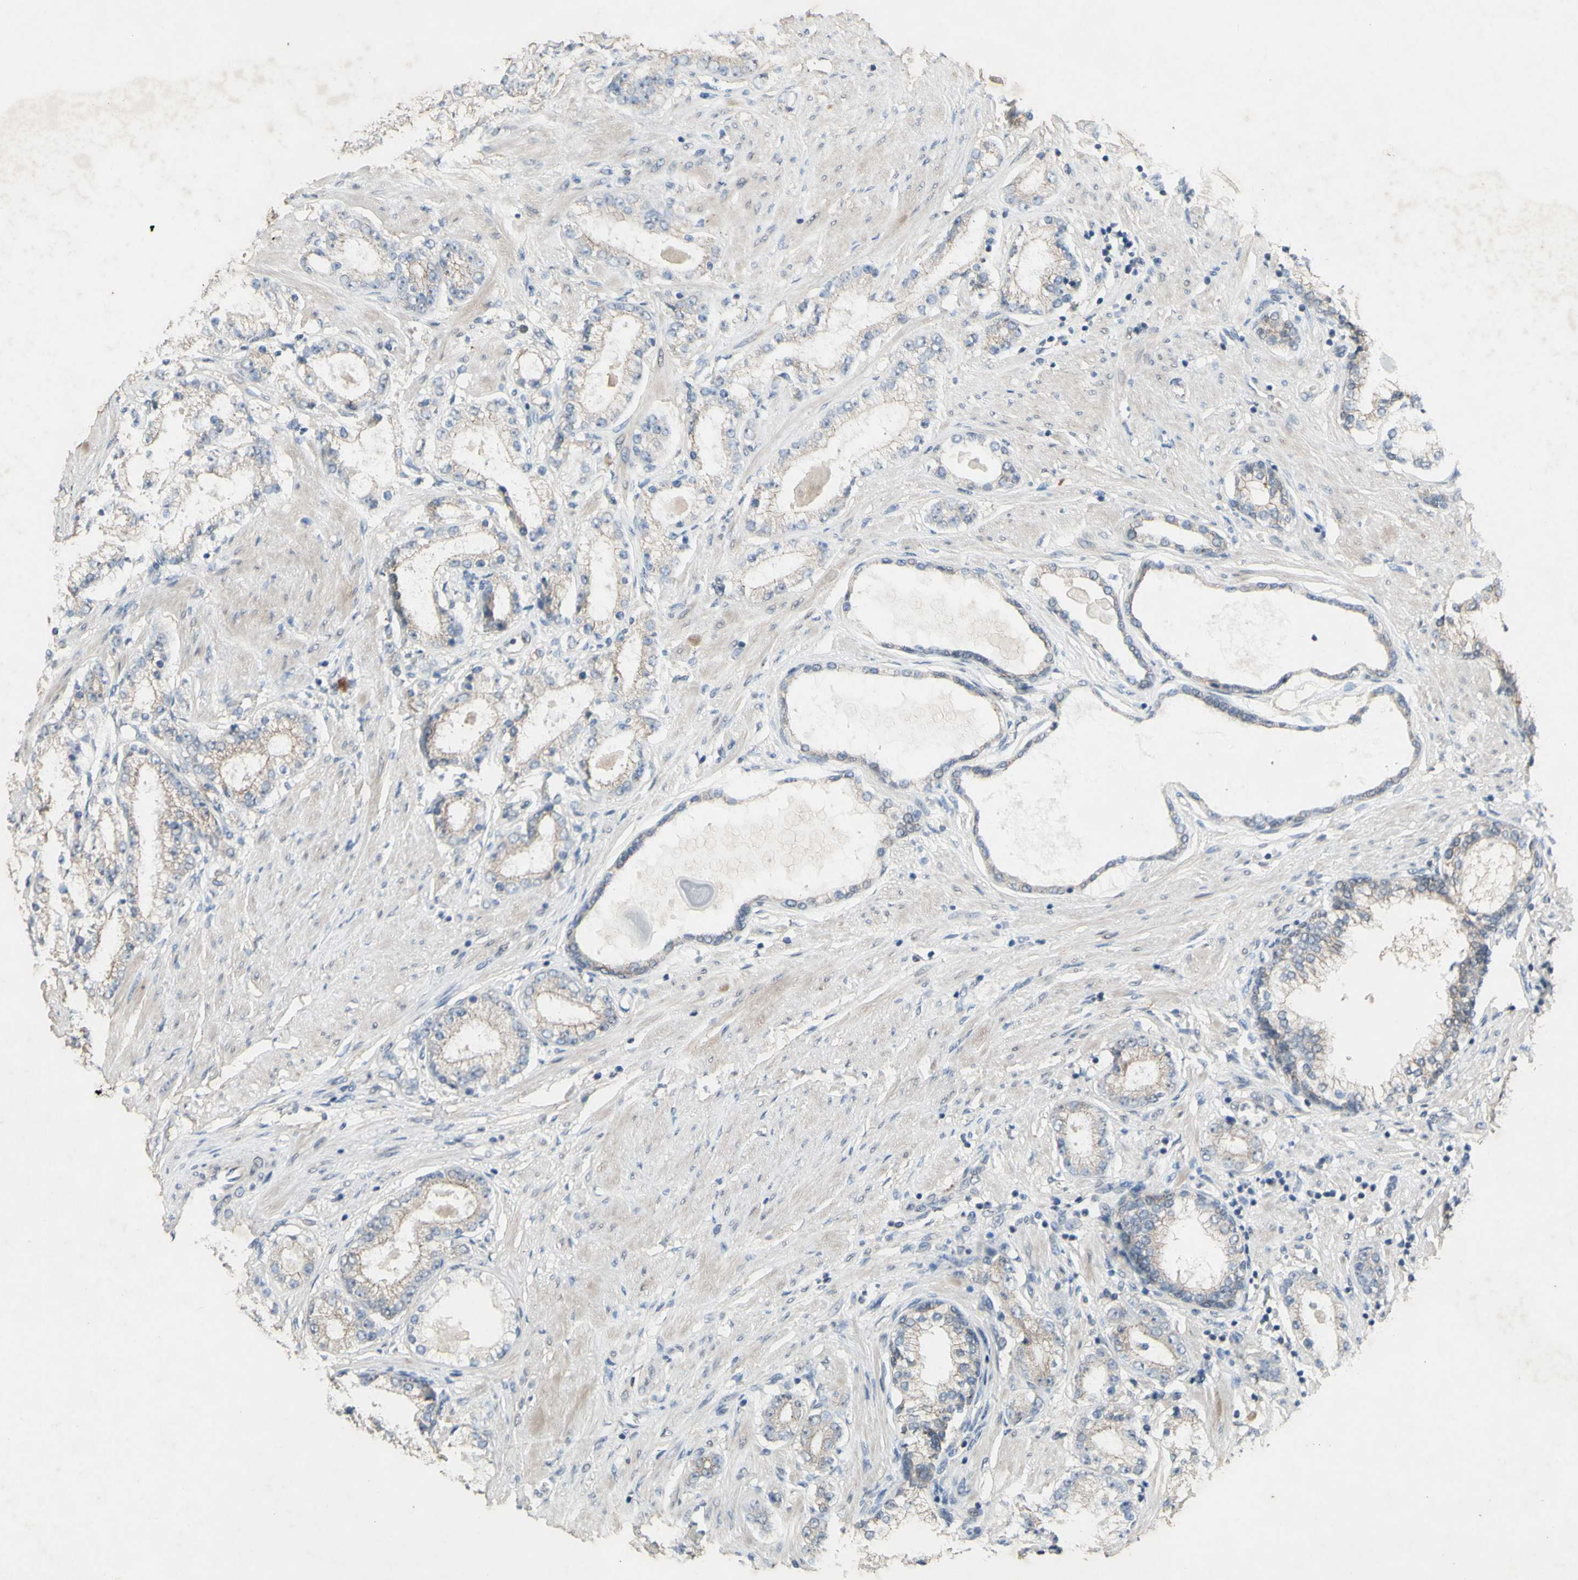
{"staining": {"intensity": "weak", "quantity": "<25%", "location": "cytoplasmic/membranous"}, "tissue": "prostate cancer", "cell_type": "Tumor cells", "image_type": "cancer", "snomed": [{"axis": "morphology", "description": "Adenocarcinoma, Low grade"}, {"axis": "topography", "description": "Prostate"}], "caption": "High magnification brightfield microscopy of prostate cancer (low-grade adenocarcinoma) stained with DAB (brown) and counterstained with hematoxylin (blue): tumor cells show no significant positivity. Nuclei are stained in blue.", "gene": "CDCP1", "patient": {"sex": "male", "age": 63}}